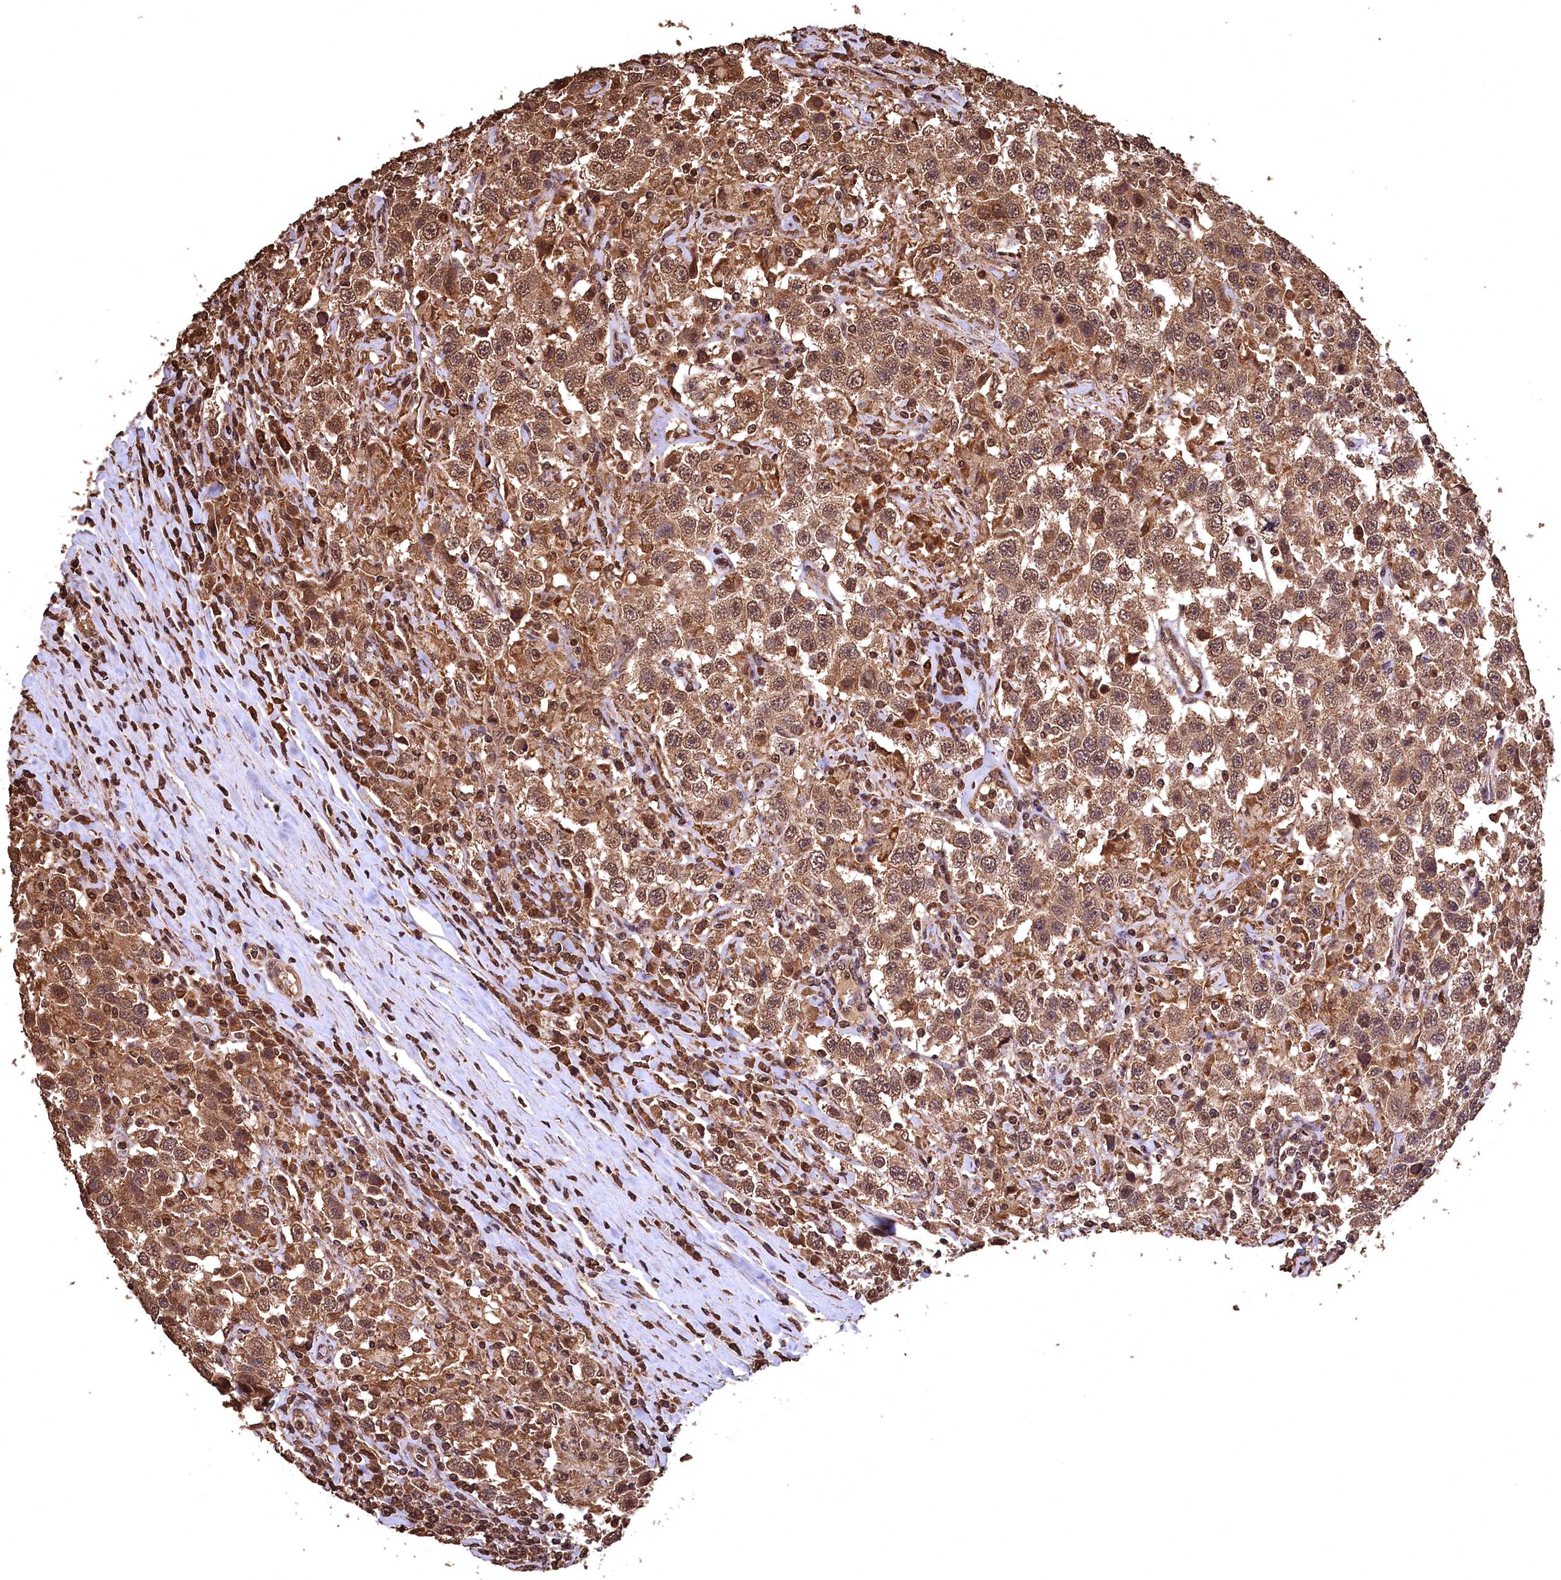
{"staining": {"intensity": "moderate", "quantity": ">75%", "location": "cytoplasmic/membranous,nuclear"}, "tissue": "testis cancer", "cell_type": "Tumor cells", "image_type": "cancer", "snomed": [{"axis": "morphology", "description": "Seminoma, NOS"}, {"axis": "topography", "description": "Testis"}], "caption": "This micrograph demonstrates immunohistochemistry staining of testis cancer (seminoma), with medium moderate cytoplasmic/membranous and nuclear positivity in about >75% of tumor cells.", "gene": "CEP57L1", "patient": {"sex": "male", "age": 41}}